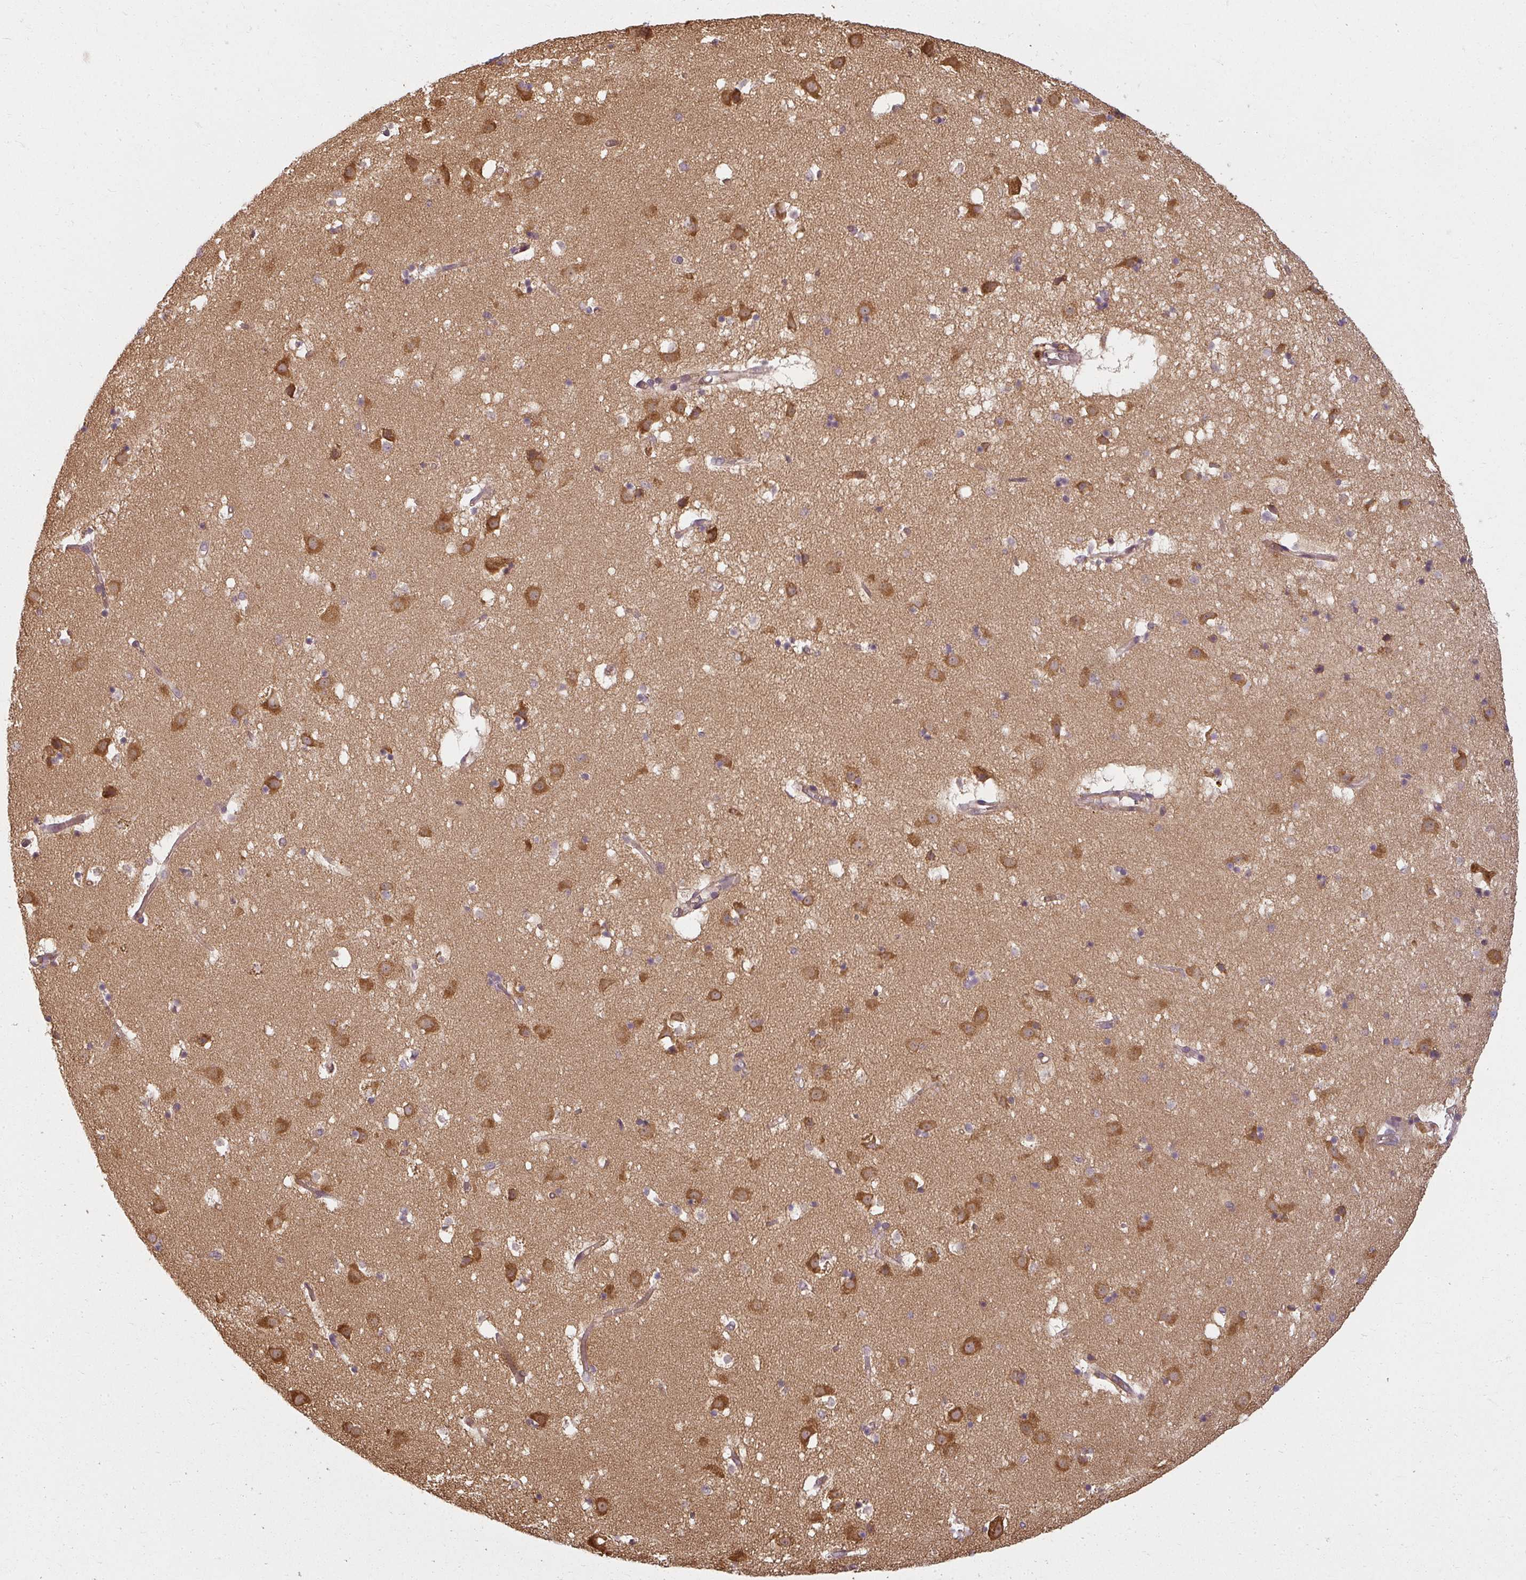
{"staining": {"intensity": "strong", "quantity": "25%-75%", "location": "cytoplasmic/membranous"}, "tissue": "caudate", "cell_type": "Glial cells", "image_type": "normal", "snomed": [{"axis": "morphology", "description": "Normal tissue, NOS"}, {"axis": "topography", "description": "Lateral ventricle wall"}], "caption": "Protein analysis of benign caudate displays strong cytoplasmic/membranous staining in approximately 25%-75% of glial cells.", "gene": "RPL24", "patient": {"sex": "male", "age": 58}}